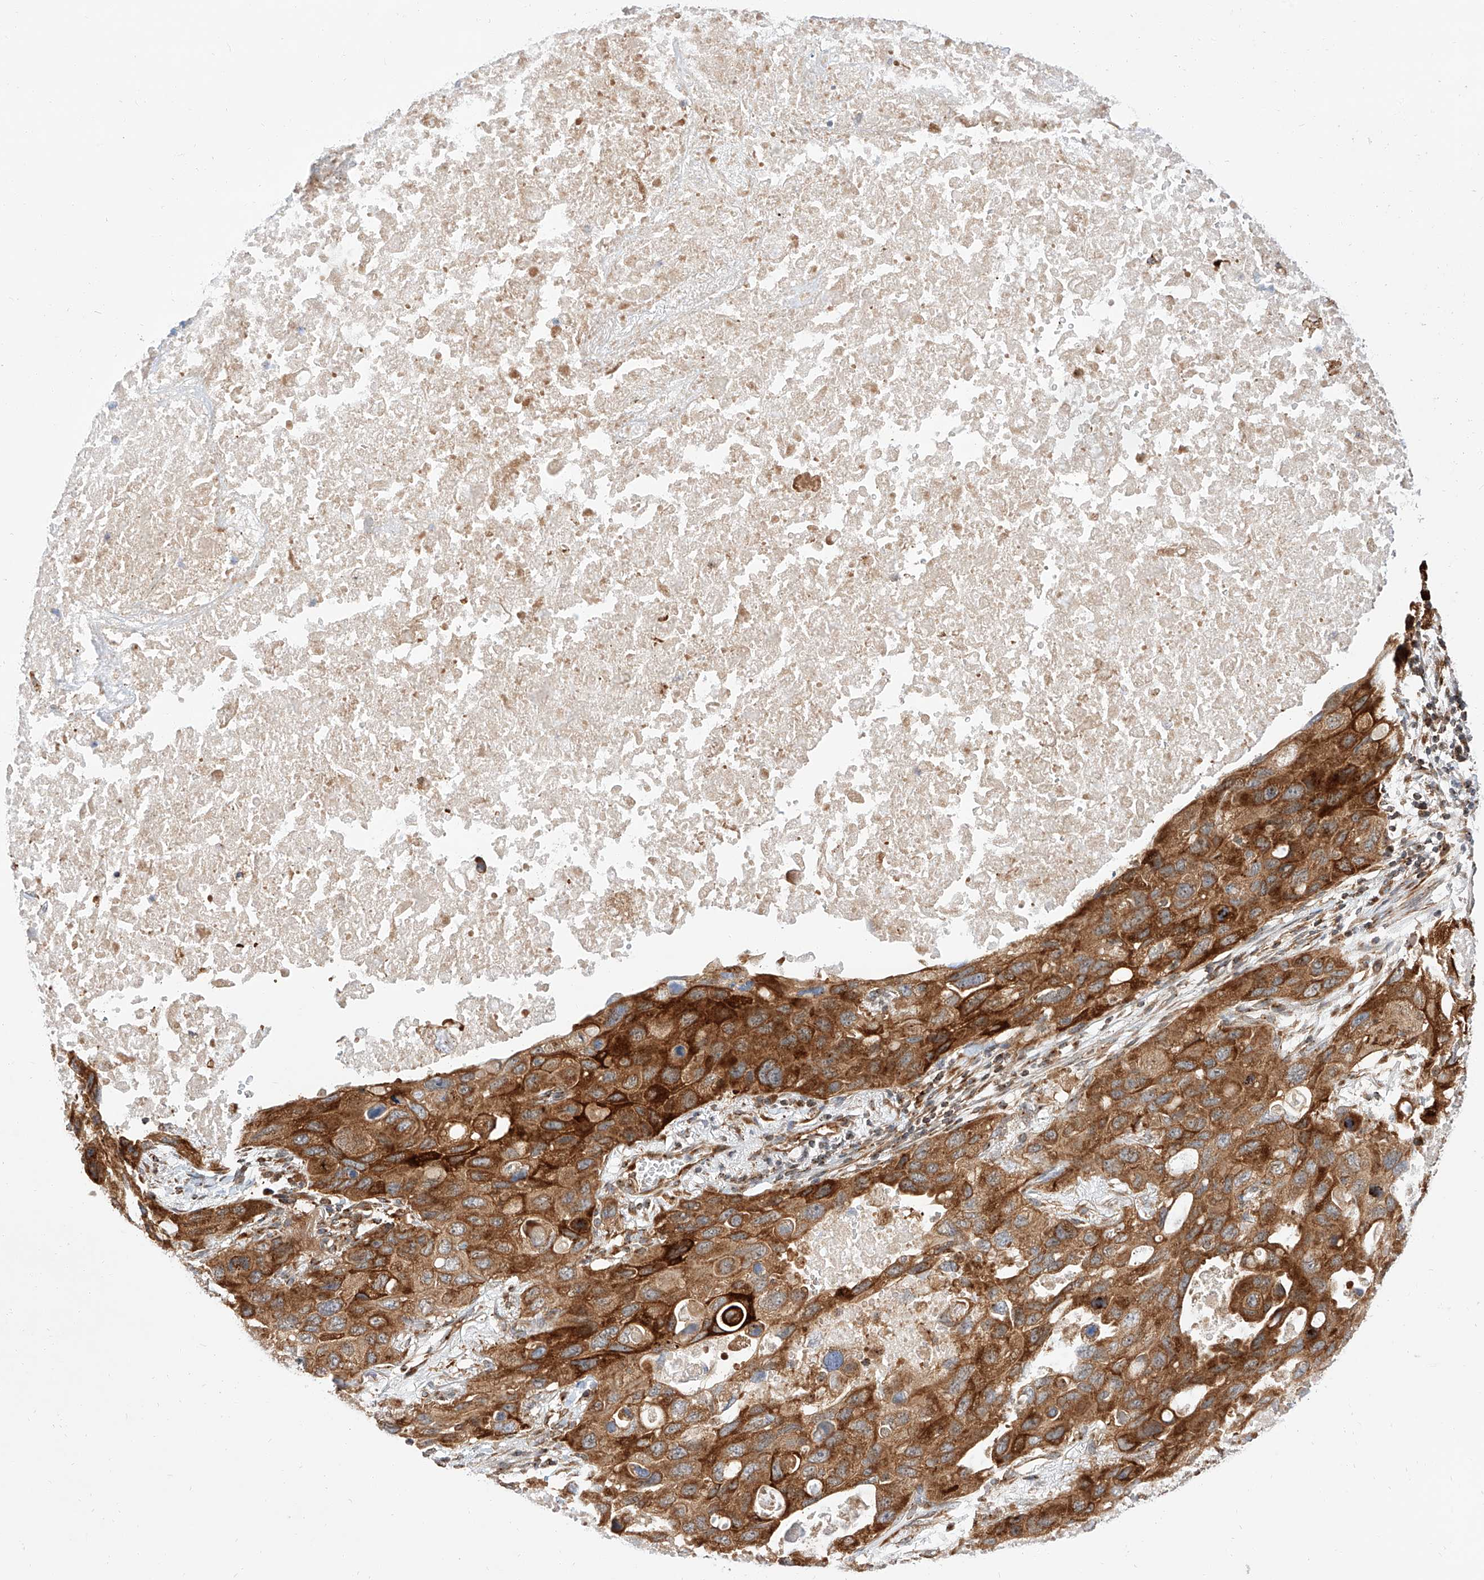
{"staining": {"intensity": "strong", "quantity": ">75%", "location": "cytoplasmic/membranous"}, "tissue": "lung cancer", "cell_type": "Tumor cells", "image_type": "cancer", "snomed": [{"axis": "morphology", "description": "Squamous cell carcinoma, NOS"}, {"axis": "topography", "description": "Lung"}], "caption": "This micrograph reveals squamous cell carcinoma (lung) stained with immunohistochemistry to label a protein in brown. The cytoplasmic/membranous of tumor cells show strong positivity for the protein. Nuclei are counter-stained blue.", "gene": "ISCA2", "patient": {"sex": "female", "age": 73}}